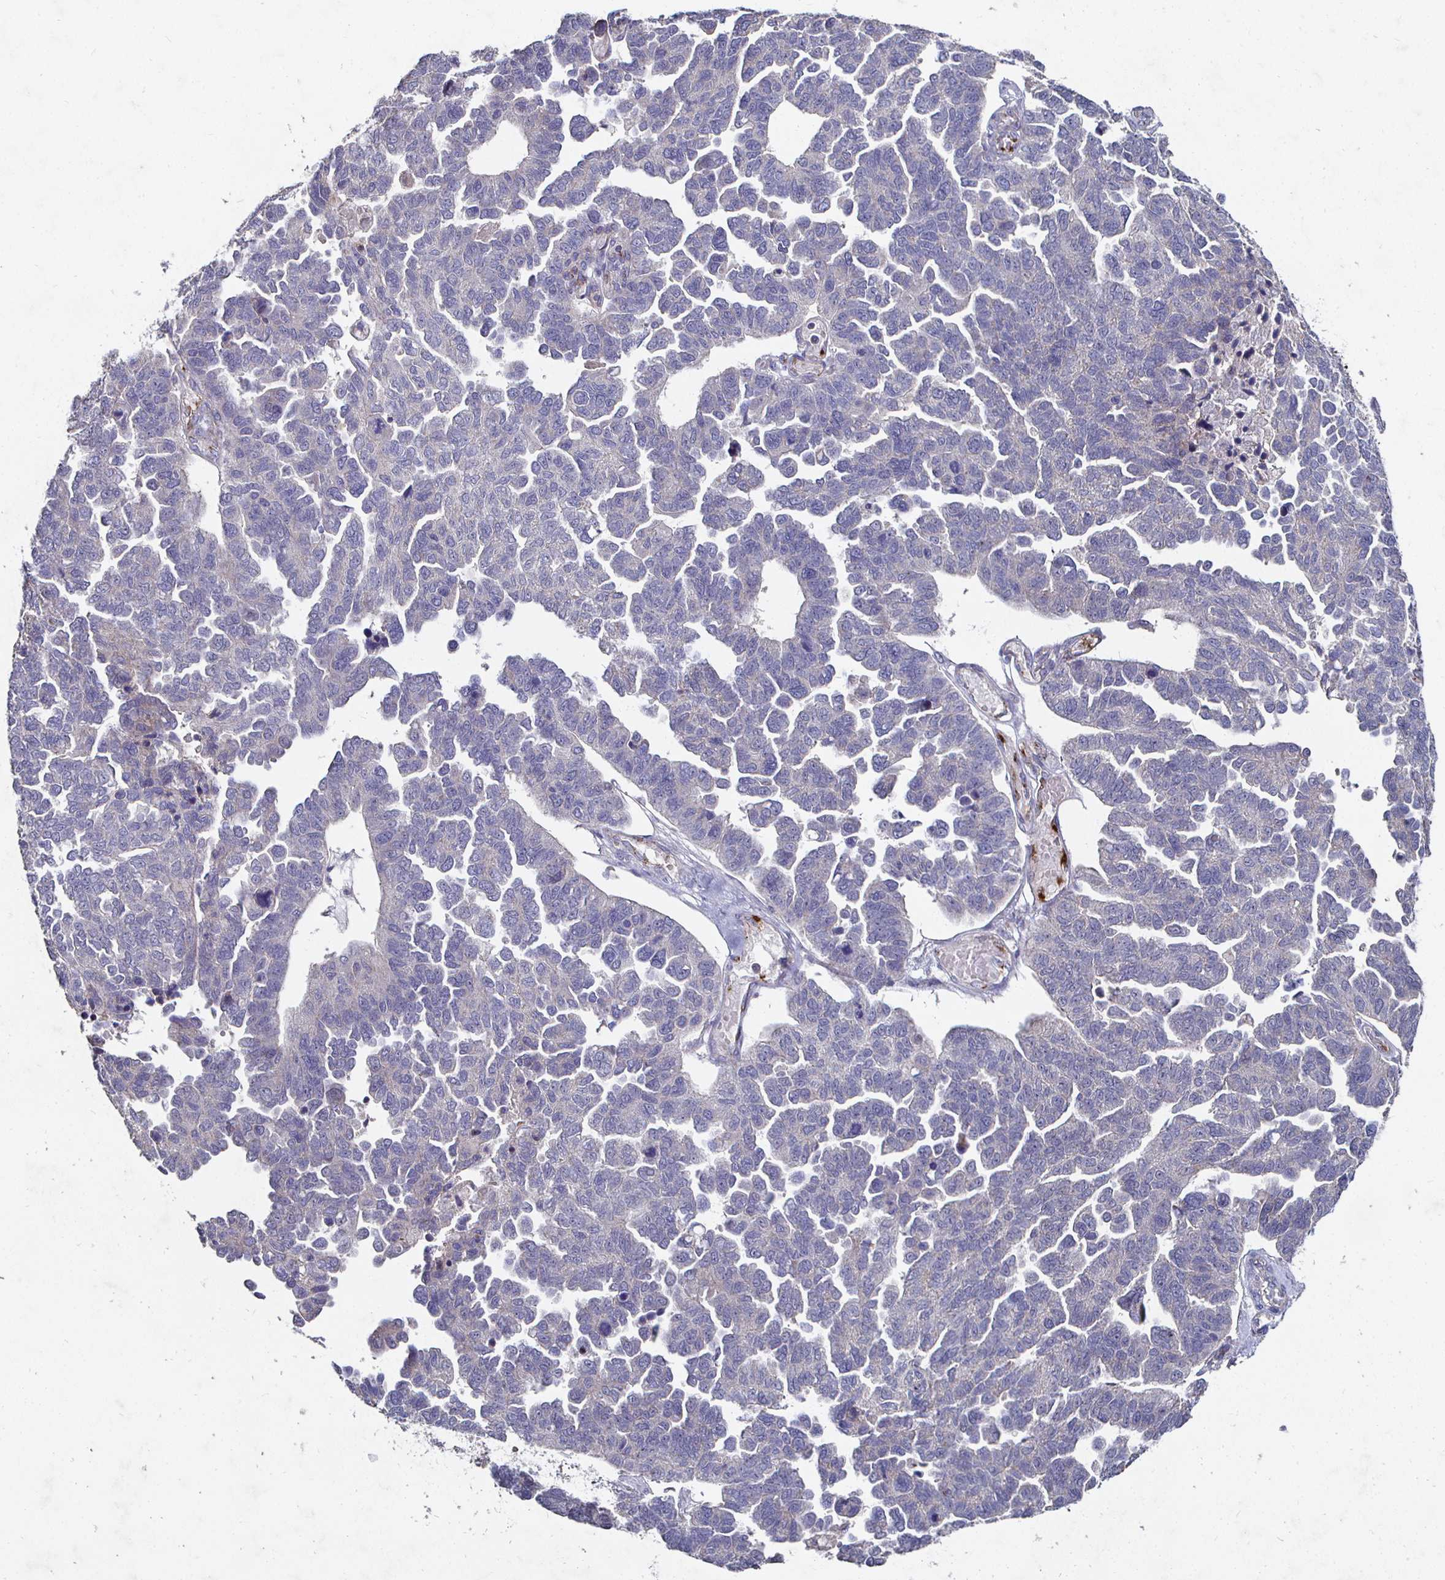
{"staining": {"intensity": "weak", "quantity": "25%-75%", "location": "cytoplasmic/membranous"}, "tissue": "ovarian cancer", "cell_type": "Tumor cells", "image_type": "cancer", "snomed": [{"axis": "morphology", "description": "Cystadenocarcinoma, serous, NOS"}, {"axis": "topography", "description": "Ovary"}], "caption": "Ovarian serous cystadenocarcinoma stained with immunohistochemistry (IHC) demonstrates weak cytoplasmic/membranous staining in about 25%-75% of tumor cells.", "gene": "NRSN1", "patient": {"sex": "female", "age": 64}}